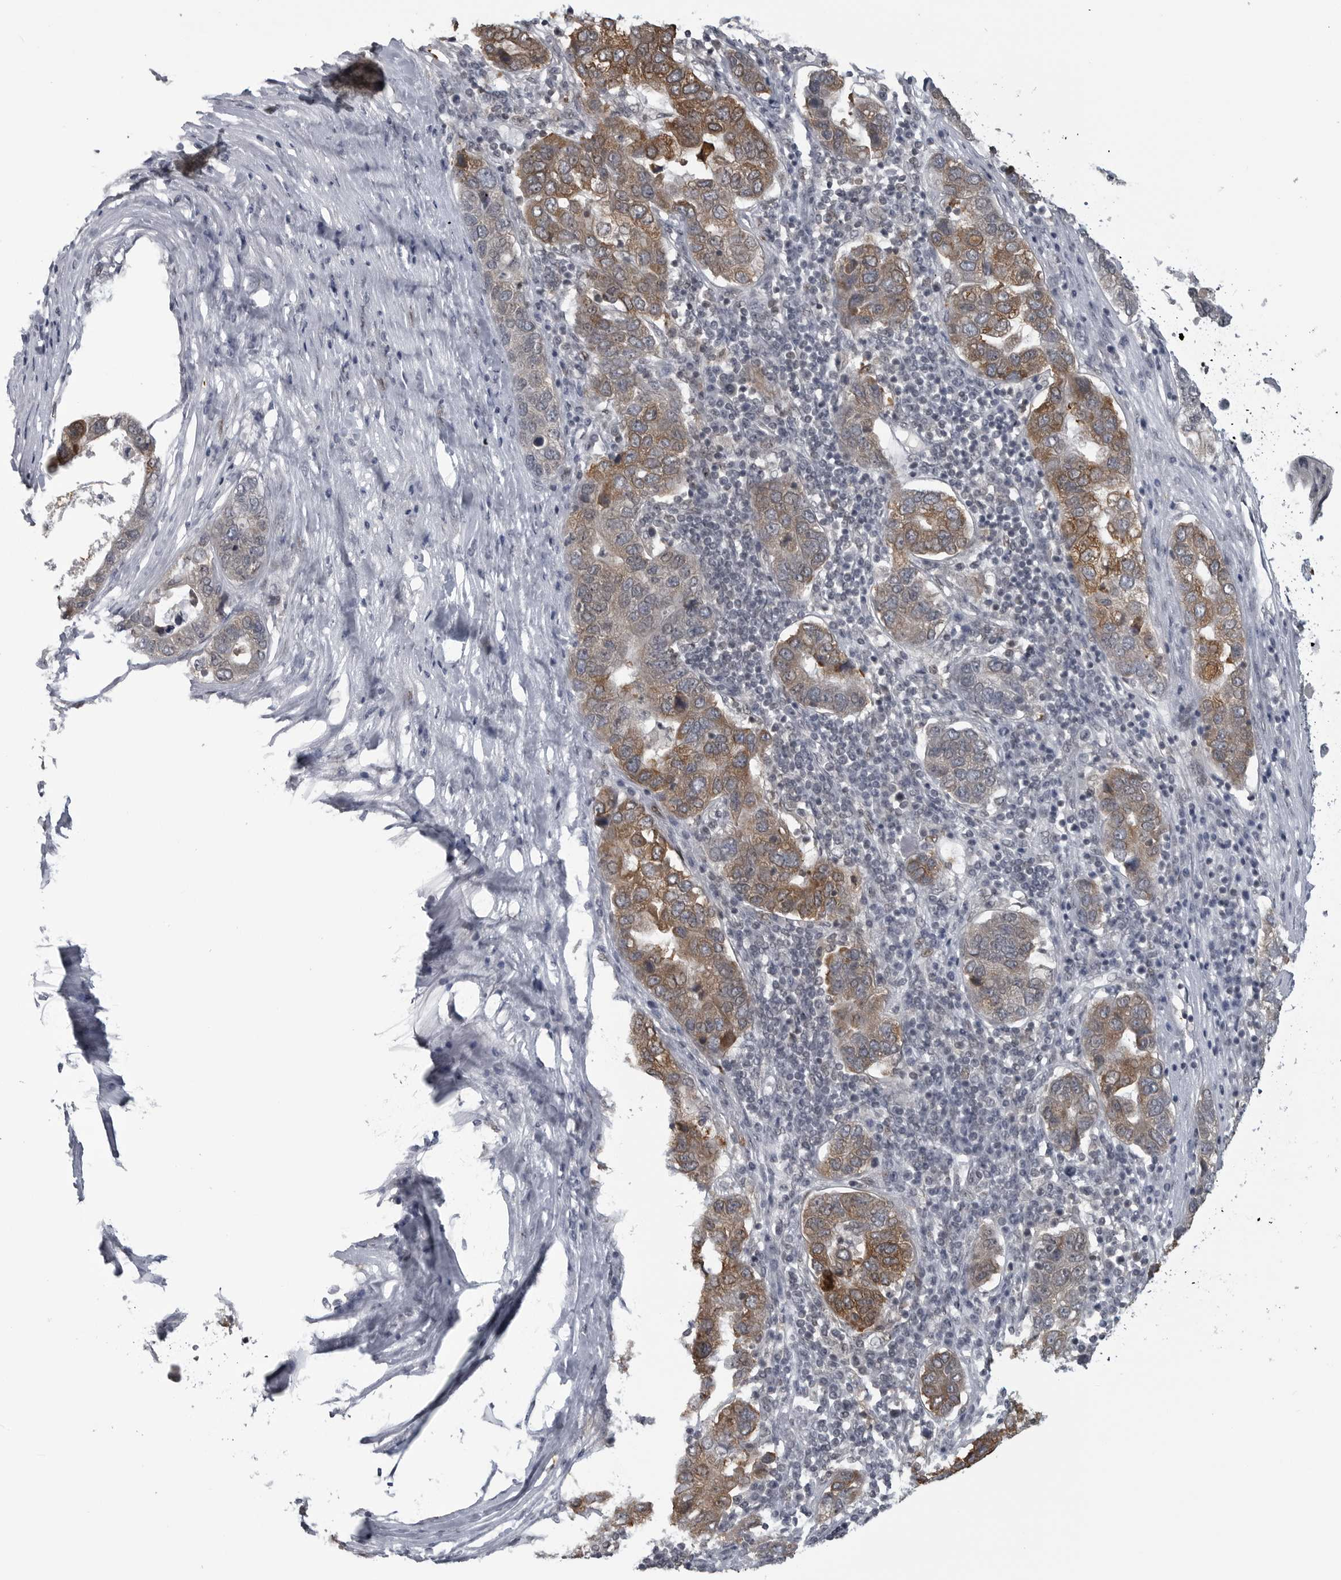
{"staining": {"intensity": "moderate", "quantity": ">75%", "location": "cytoplasmic/membranous"}, "tissue": "pancreatic cancer", "cell_type": "Tumor cells", "image_type": "cancer", "snomed": [{"axis": "morphology", "description": "Adenocarcinoma, NOS"}, {"axis": "topography", "description": "Pancreas"}], "caption": "DAB (3,3'-diaminobenzidine) immunohistochemical staining of human pancreatic cancer reveals moderate cytoplasmic/membranous protein positivity in about >75% of tumor cells.", "gene": "C8orf58", "patient": {"sex": "female", "age": 61}}